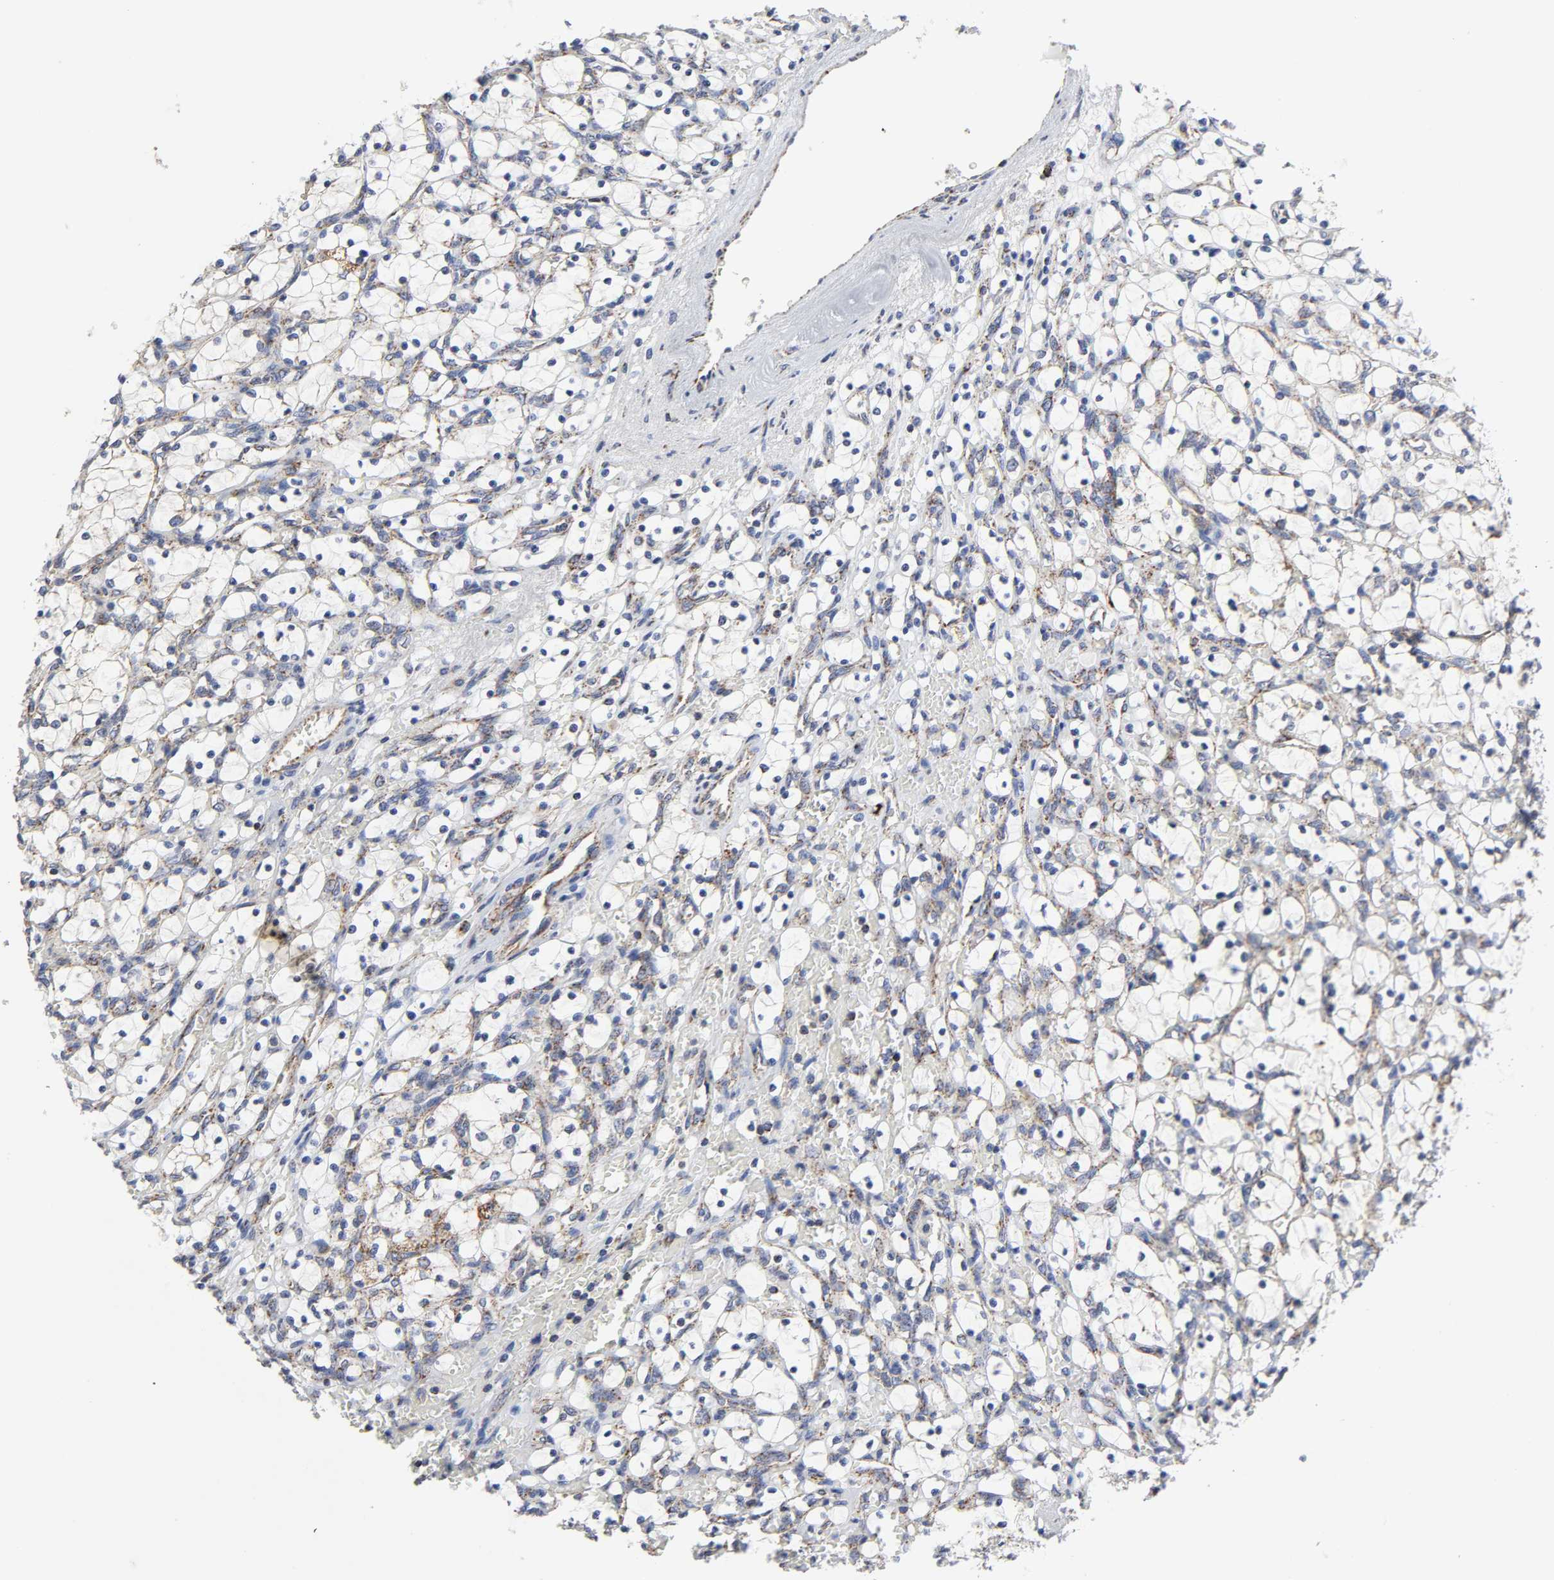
{"staining": {"intensity": "moderate", "quantity": "25%-75%", "location": "cytoplasmic/membranous"}, "tissue": "renal cancer", "cell_type": "Tumor cells", "image_type": "cancer", "snomed": [{"axis": "morphology", "description": "Adenocarcinoma, NOS"}, {"axis": "topography", "description": "Kidney"}], "caption": "Renal cancer (adenocarcinoma) stained with IHC demonstrates moderate cytoplasmic/membranous positivity in about 25%-75% of tumor cells.", "gene": "AOPEP", "patient": {"sex": "female", "age": 69}}